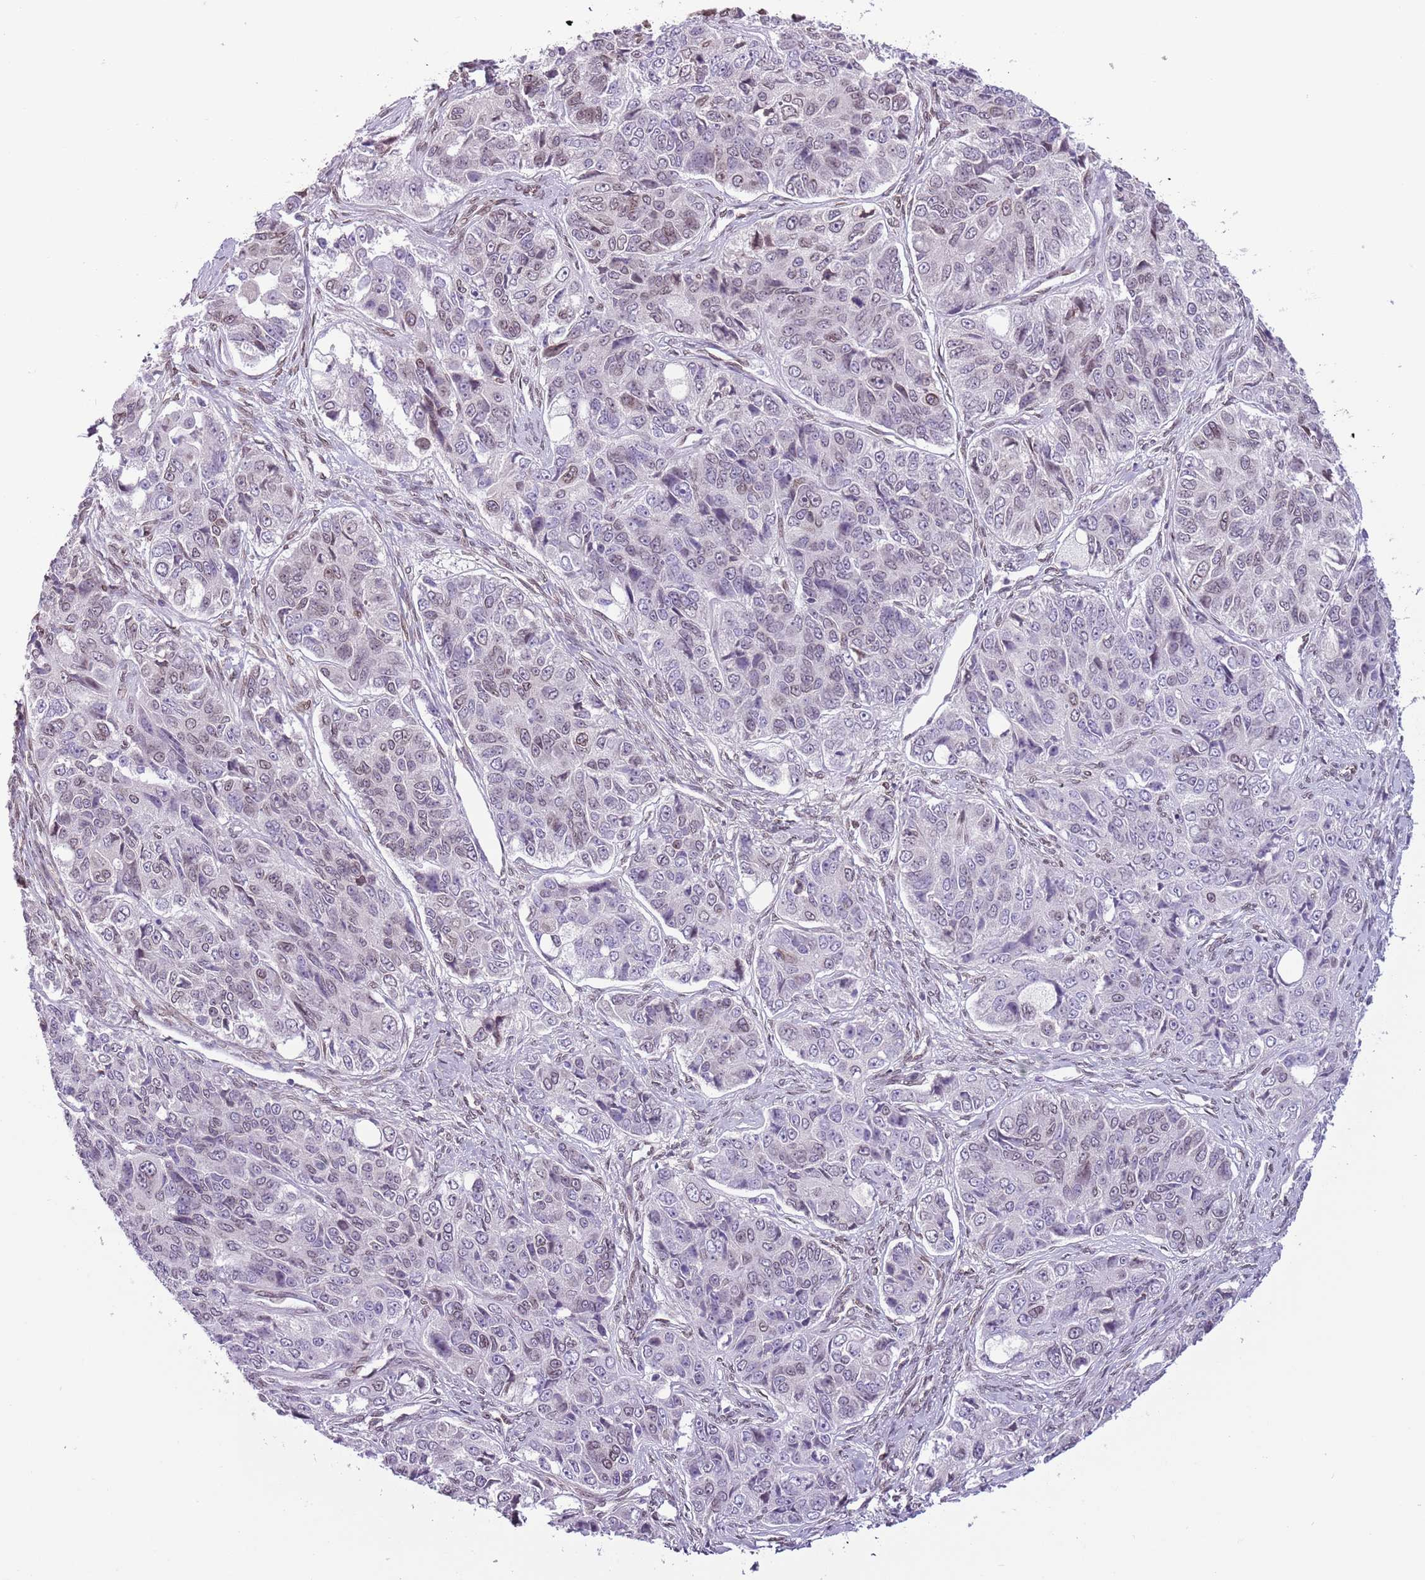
{"staining": {"intensity": "weak", "quantity": "<25%", "location": "cytoplasmic/membranous,nuclear"}, "tissue": "ovarian cancer", "cell_type": "Tumor cells", "image_type": "cancer", "snomed": [{"axis": "morphology", "description": "Carcinoma, endometroid"}, {"axis": "topography", "description": "Ovary"}], "caption": "A high-resolution micrograph shows immunohistochemistry (IHC) staining of ovarian endometroid carcinoma, which displays no significant staining in tumor cells. (DAB immunohistochemistry (IHC), high magnification).", "gene": "ZGLP1", "patient": {"sex": "female", "age": 51}}